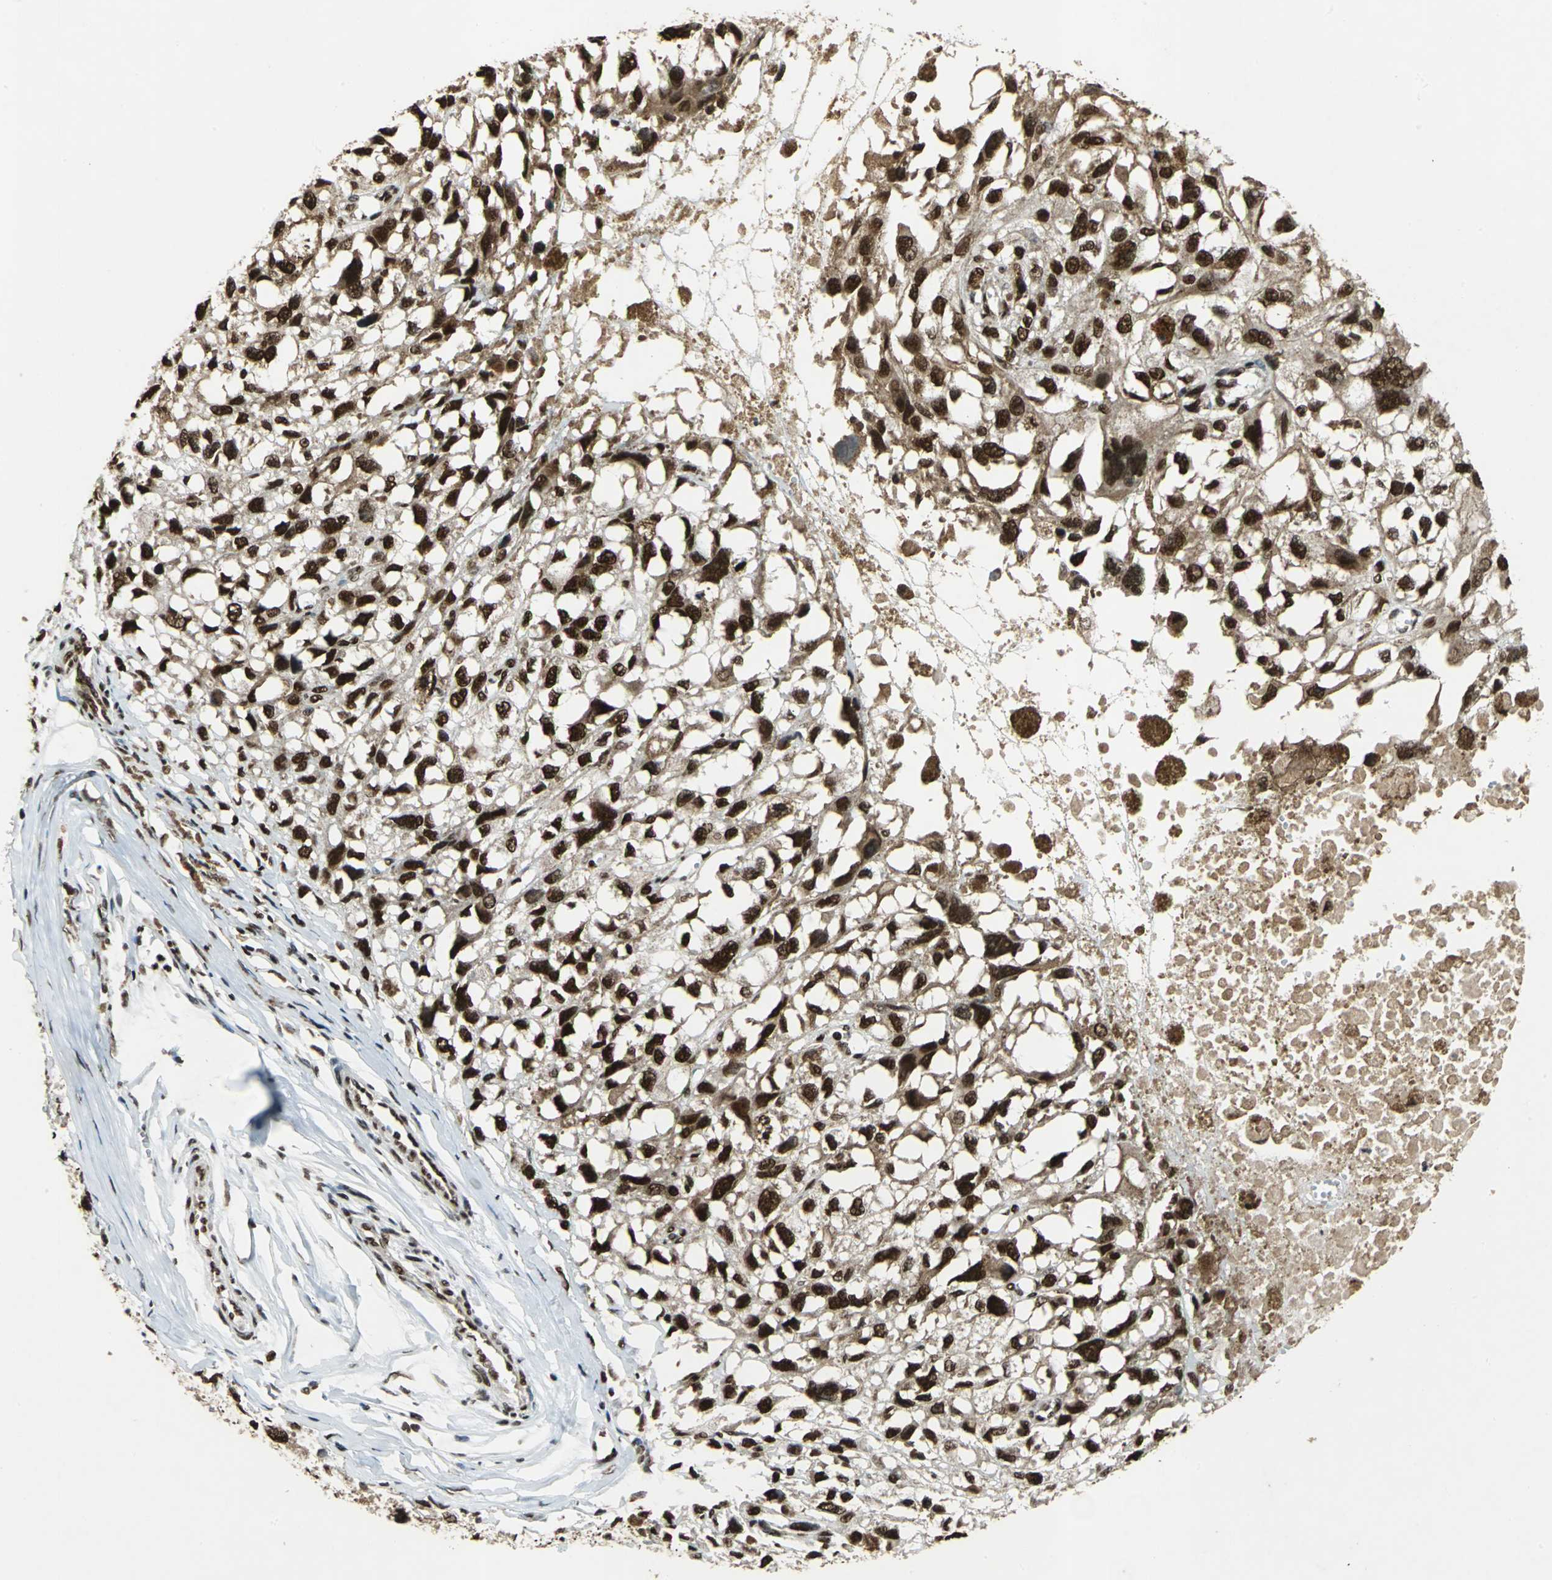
{"staining": {"intensity": "strong", "quantity": ">75%", "location": "nuclear"}, "tissue": "melanoma", "cell_type": "Tumor cells", "image_type": "cancer", "snomed": [{"axis": "morphology", "description": "Malignant melanoma, Metastatic site"}, {"axis": "topography", "description": "Lymph node"}], "caption": "Tumor cells reveal strong nuclear expression in about >75% of cells in melanoma. (DAB (3,3'-diaminobenzidine) IHC, brown staining for protein, blue staining for nuclei).", "gene": "MTA2", "patient": {"sex": "male", "age": 59}}